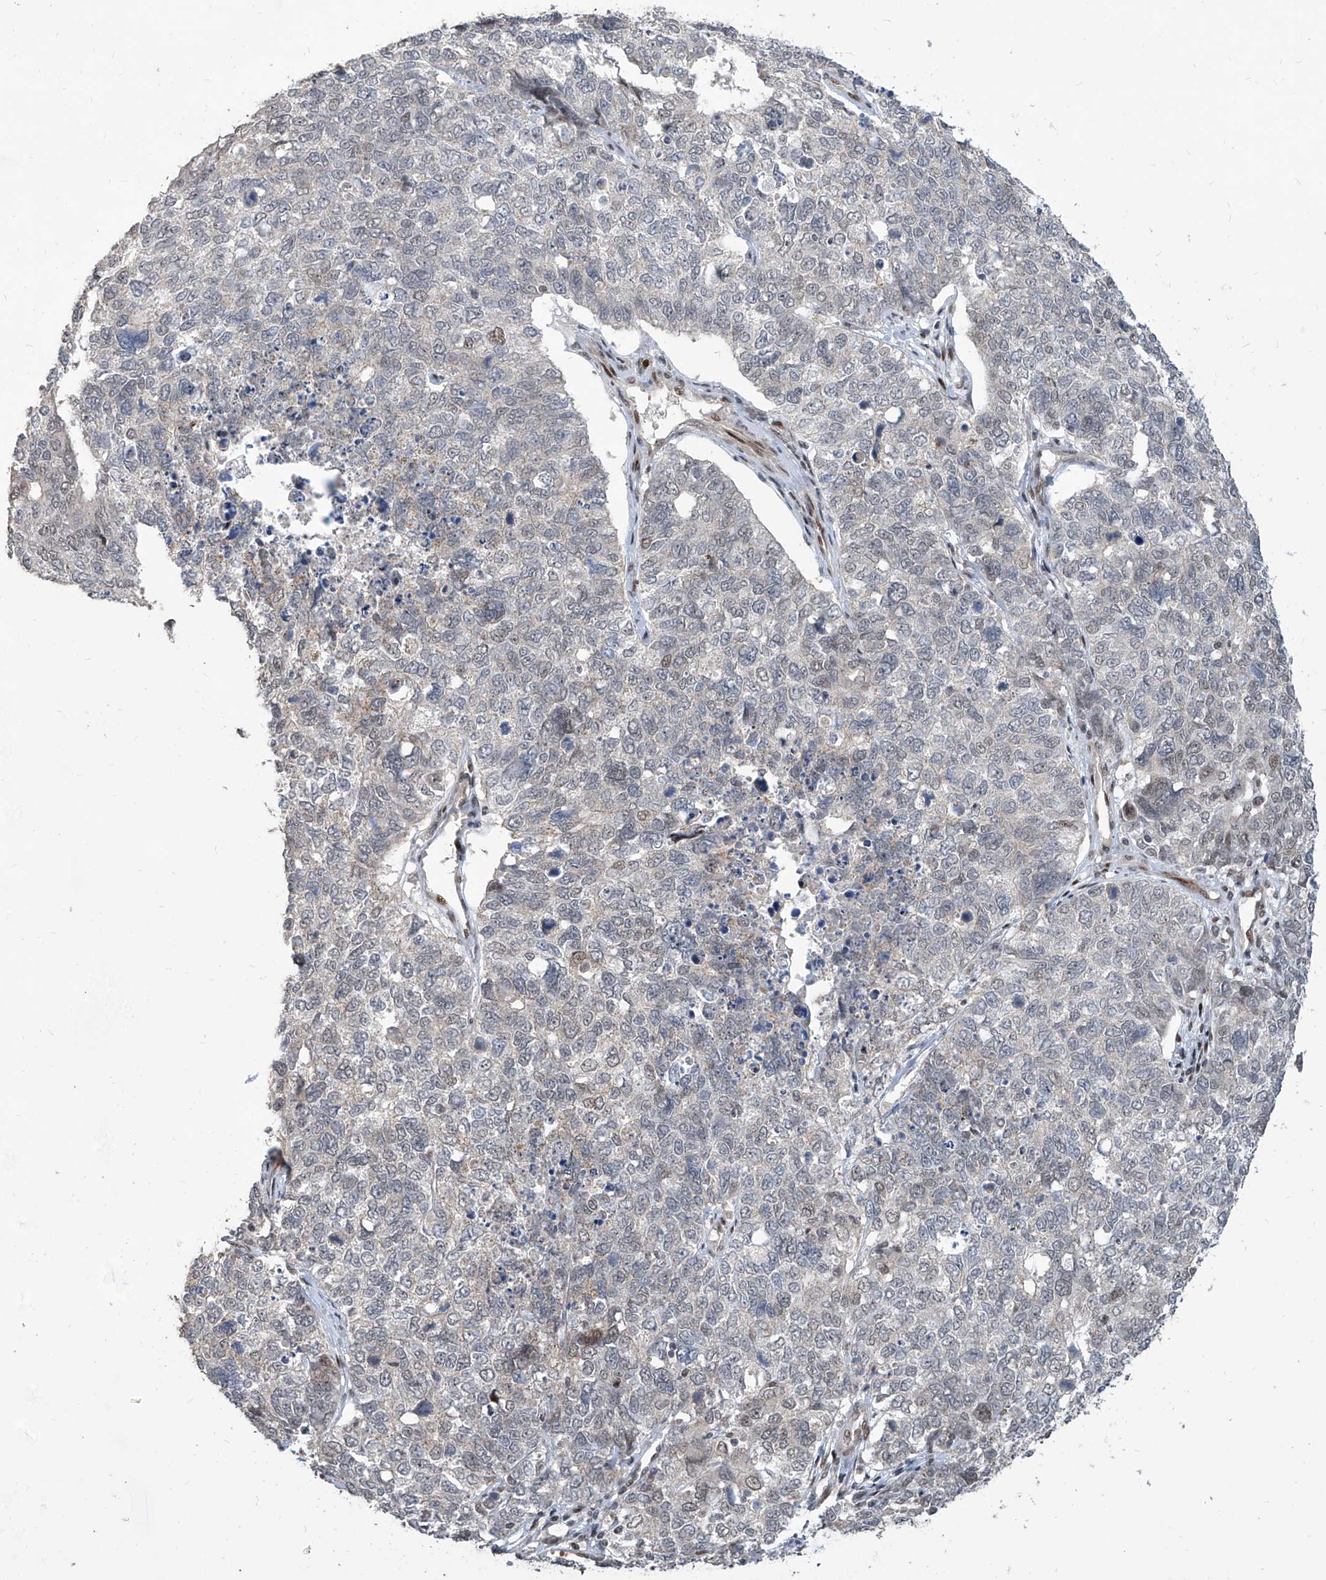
{"staining": {"intensity": "negative", "quantity": "none", "location": "none"}, "tissue": "cervical cancer", "cell_type": "Tumor cells", "image_type": "cancer", "snomed": [{"axis": "morphology", "description": "Squamous cell carcinoma, NOS"}, {"axis": "topography", "description": "Cervix"}], "caption": "Immunohistochemistry (IHC) histopathology image of cervical cancer stained for a protein (brown), which shows no staining in tumor cells.", "gene": "IRF2", "patient": {"sex": "female", "age": 63}}